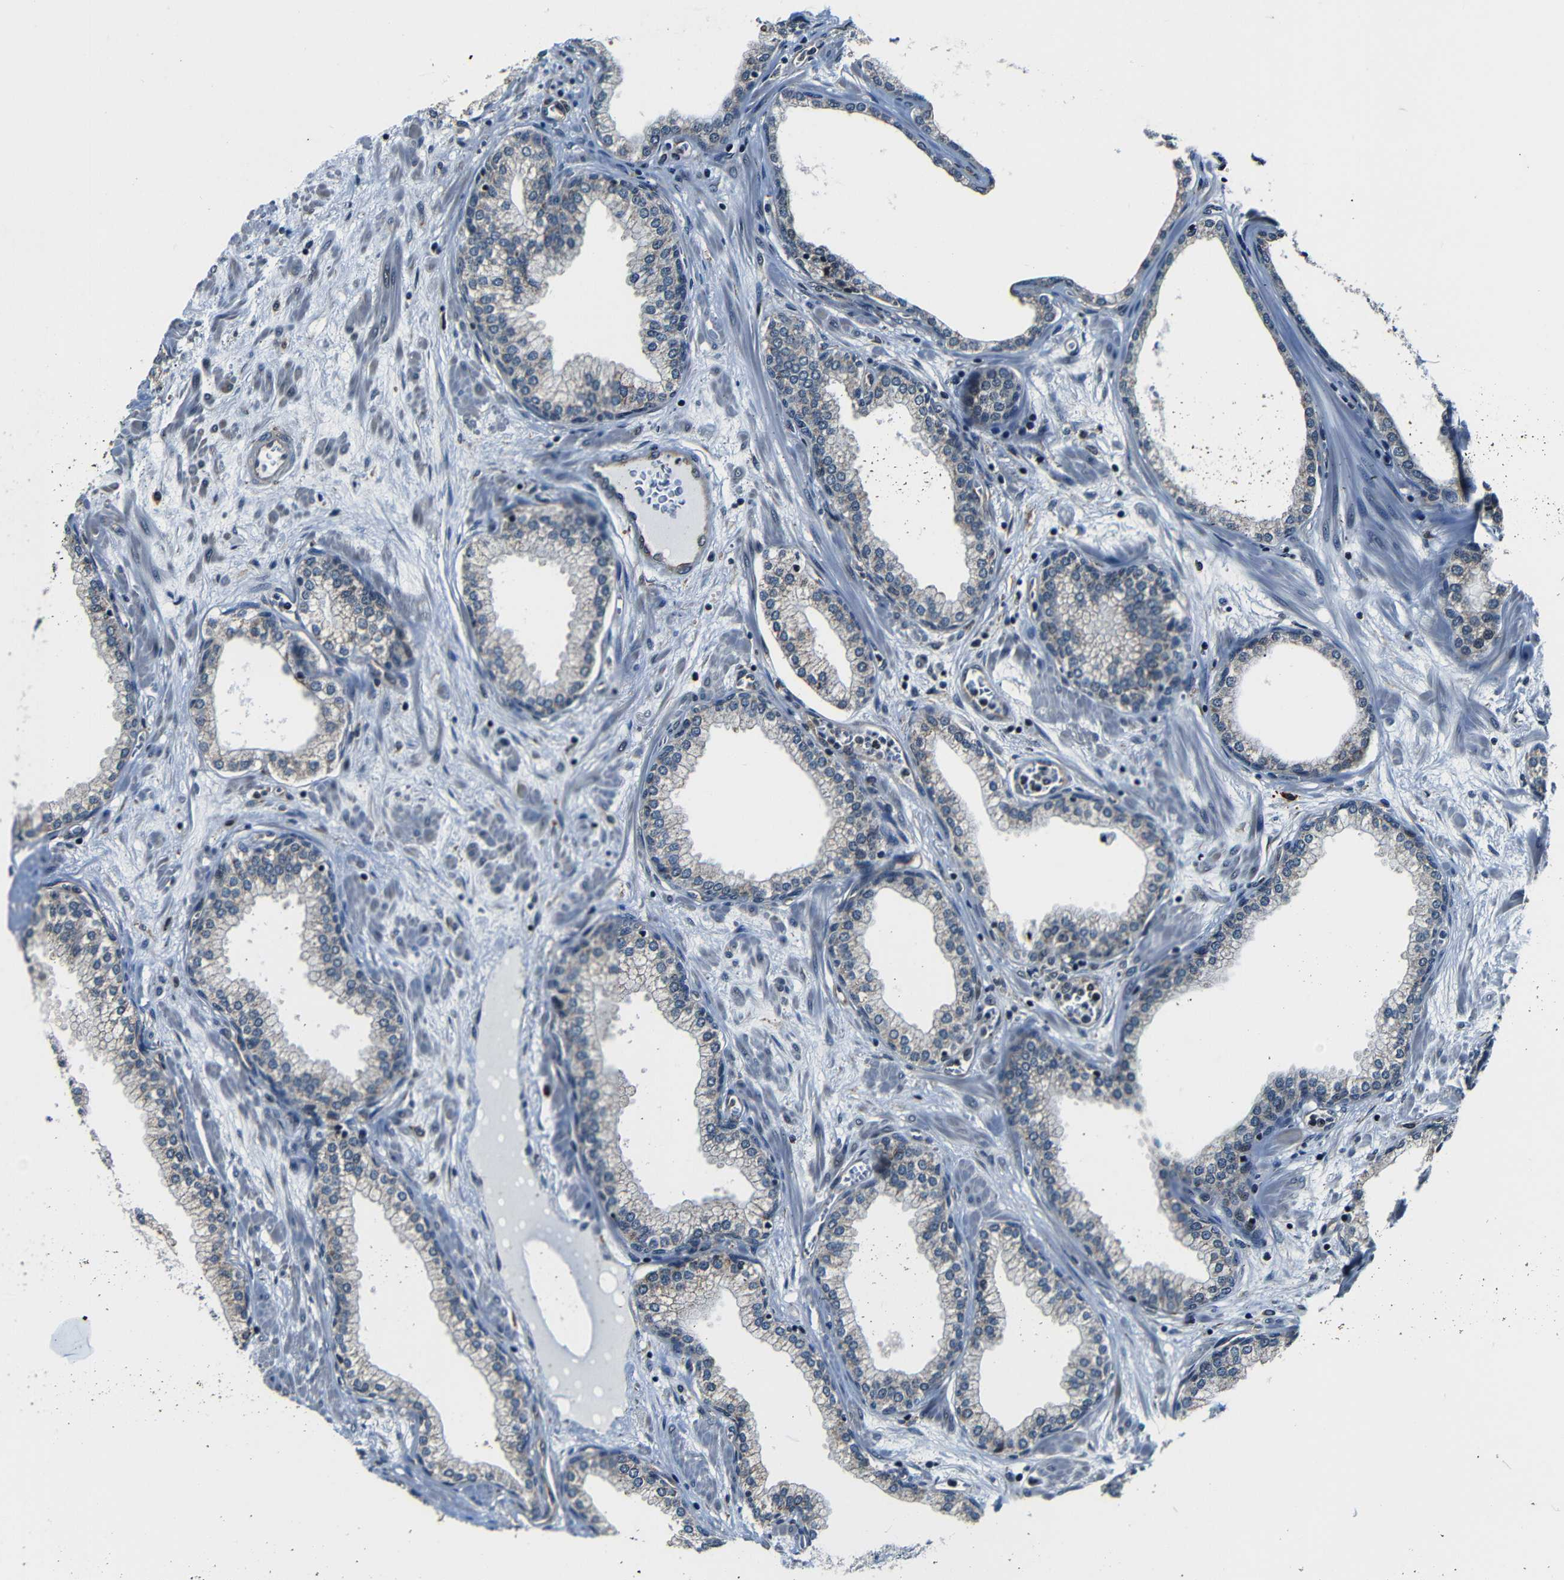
{"staining": {"intensity": "moderate", "quantity": "25%-75%", "location": "cytoplasmic/membranous"}, "tissue": "prostate", "cell_type": "Glandular cells", "image_type": "normal", "snomed": [{"axis": "morphology", "description": "Normal tissue, NOS"}, {"axis": "morphology", "description": "Urothelial carcinoma, Low grade"}, {"axis": "topography", "description": "Urinary bladder"}, {"axis": "topography", "description": "Prostate"}], "caption": "Protein expression analysis of unremarkable prostate exhibits moderate cytoplasmic/membranous positivity in approximately 25%-75% of glandular cells. (Stains: DAB in brown, nuclei in blue, Microscopy: brightfield microscopy at high magnification).", "gene": "NCBP3", "patient": {"sex": "male", "age": 60}}